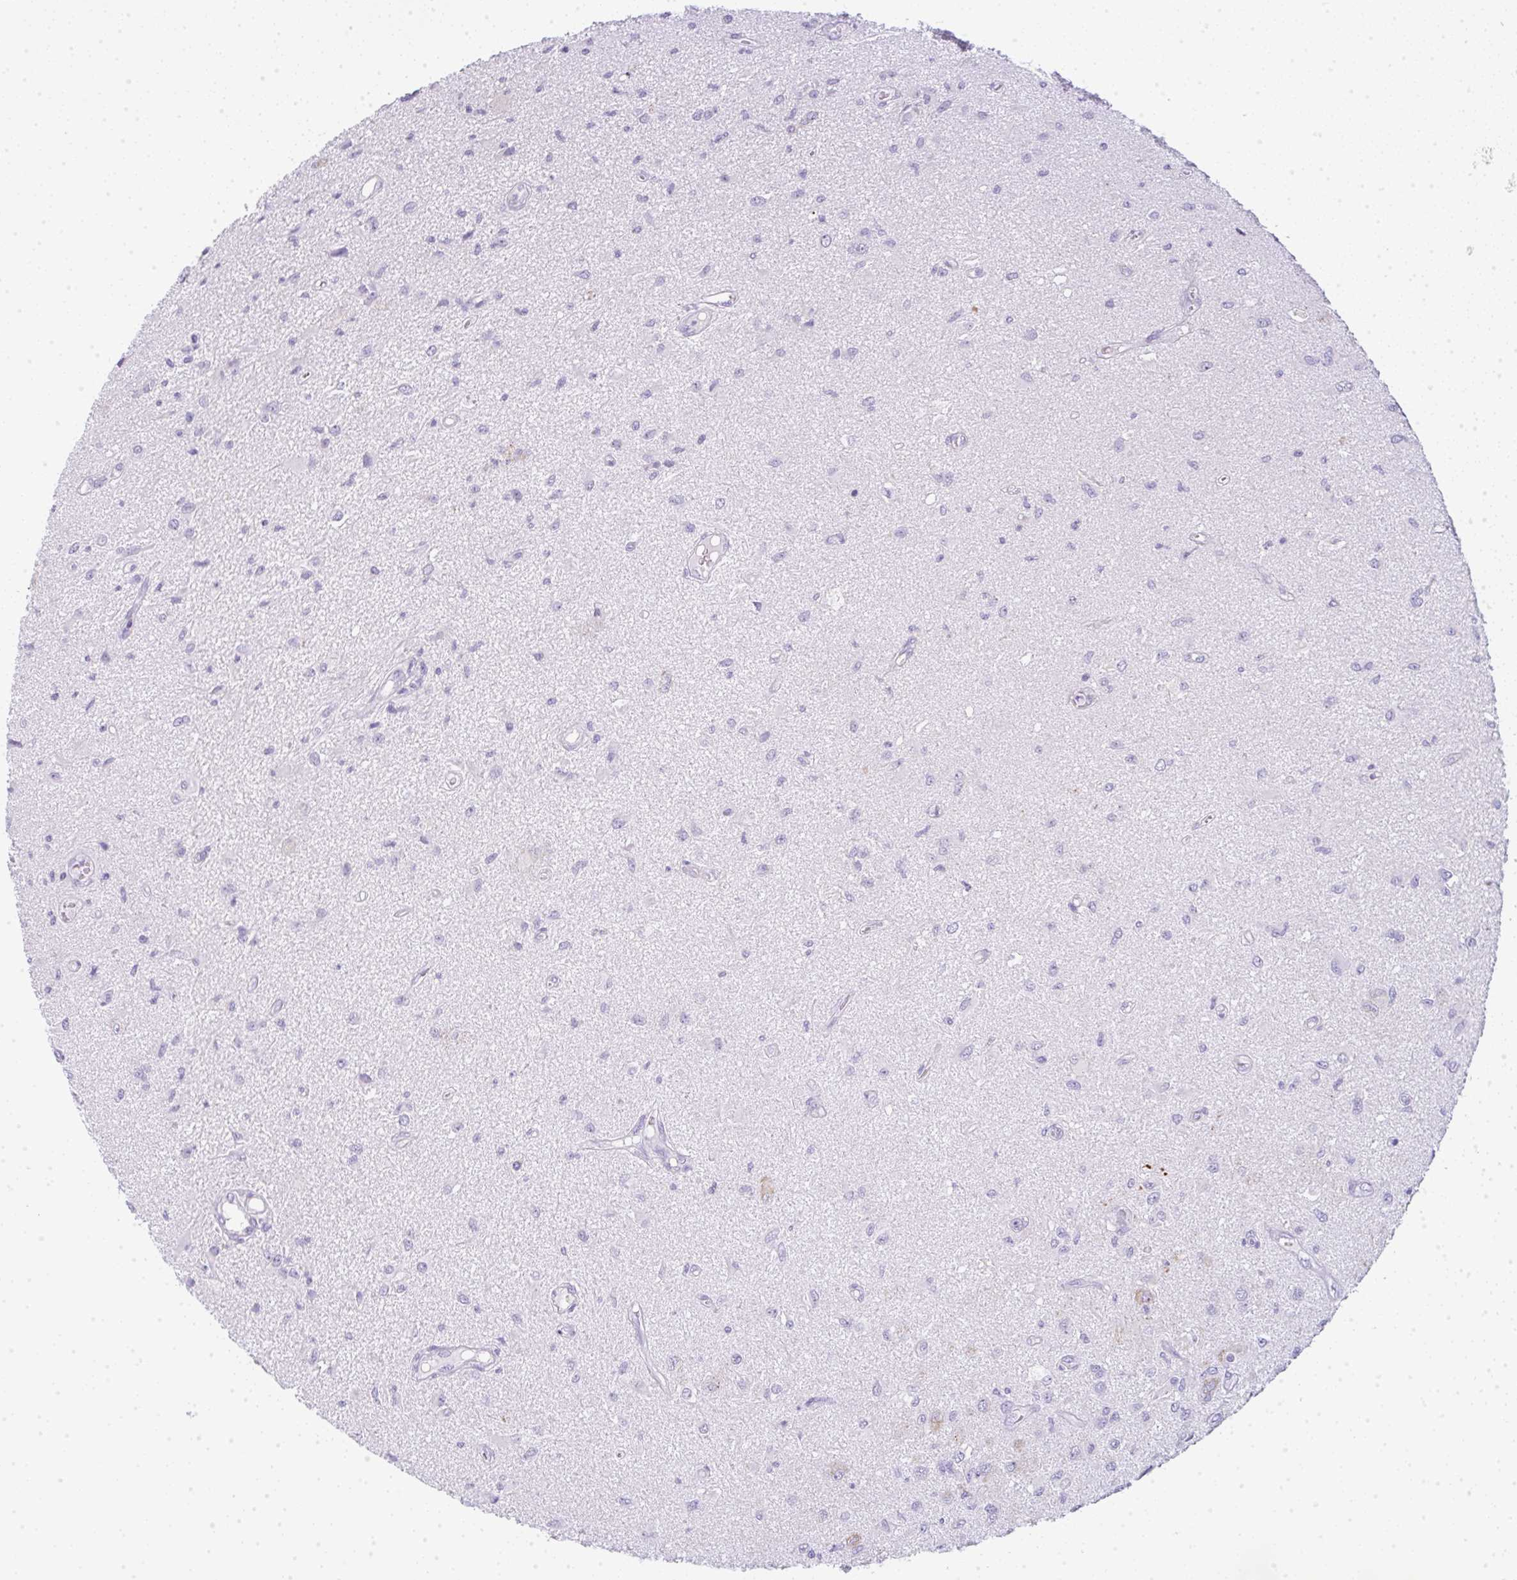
{"staining": {"intensity": "negative", "quantity": "none", "location": "none"}, "tissue": "glioma", "cell_type": "Tumor cells", "image_type": "cancer", "snomed": [{"axis": "morphology", "description": "Glioma, malignant, High grade"}, {"axis": "topography", "description": "Brain"}], "caption": "This photomicrograph is of malignant glioma (high-grade) stained with immunohistochemistry to label a protein in brown with the nuclei are counter-stained blue. There is no staining in tumor cells.", "gene": "LPAR4", "patient": {"sex": "male", "age": 67}}